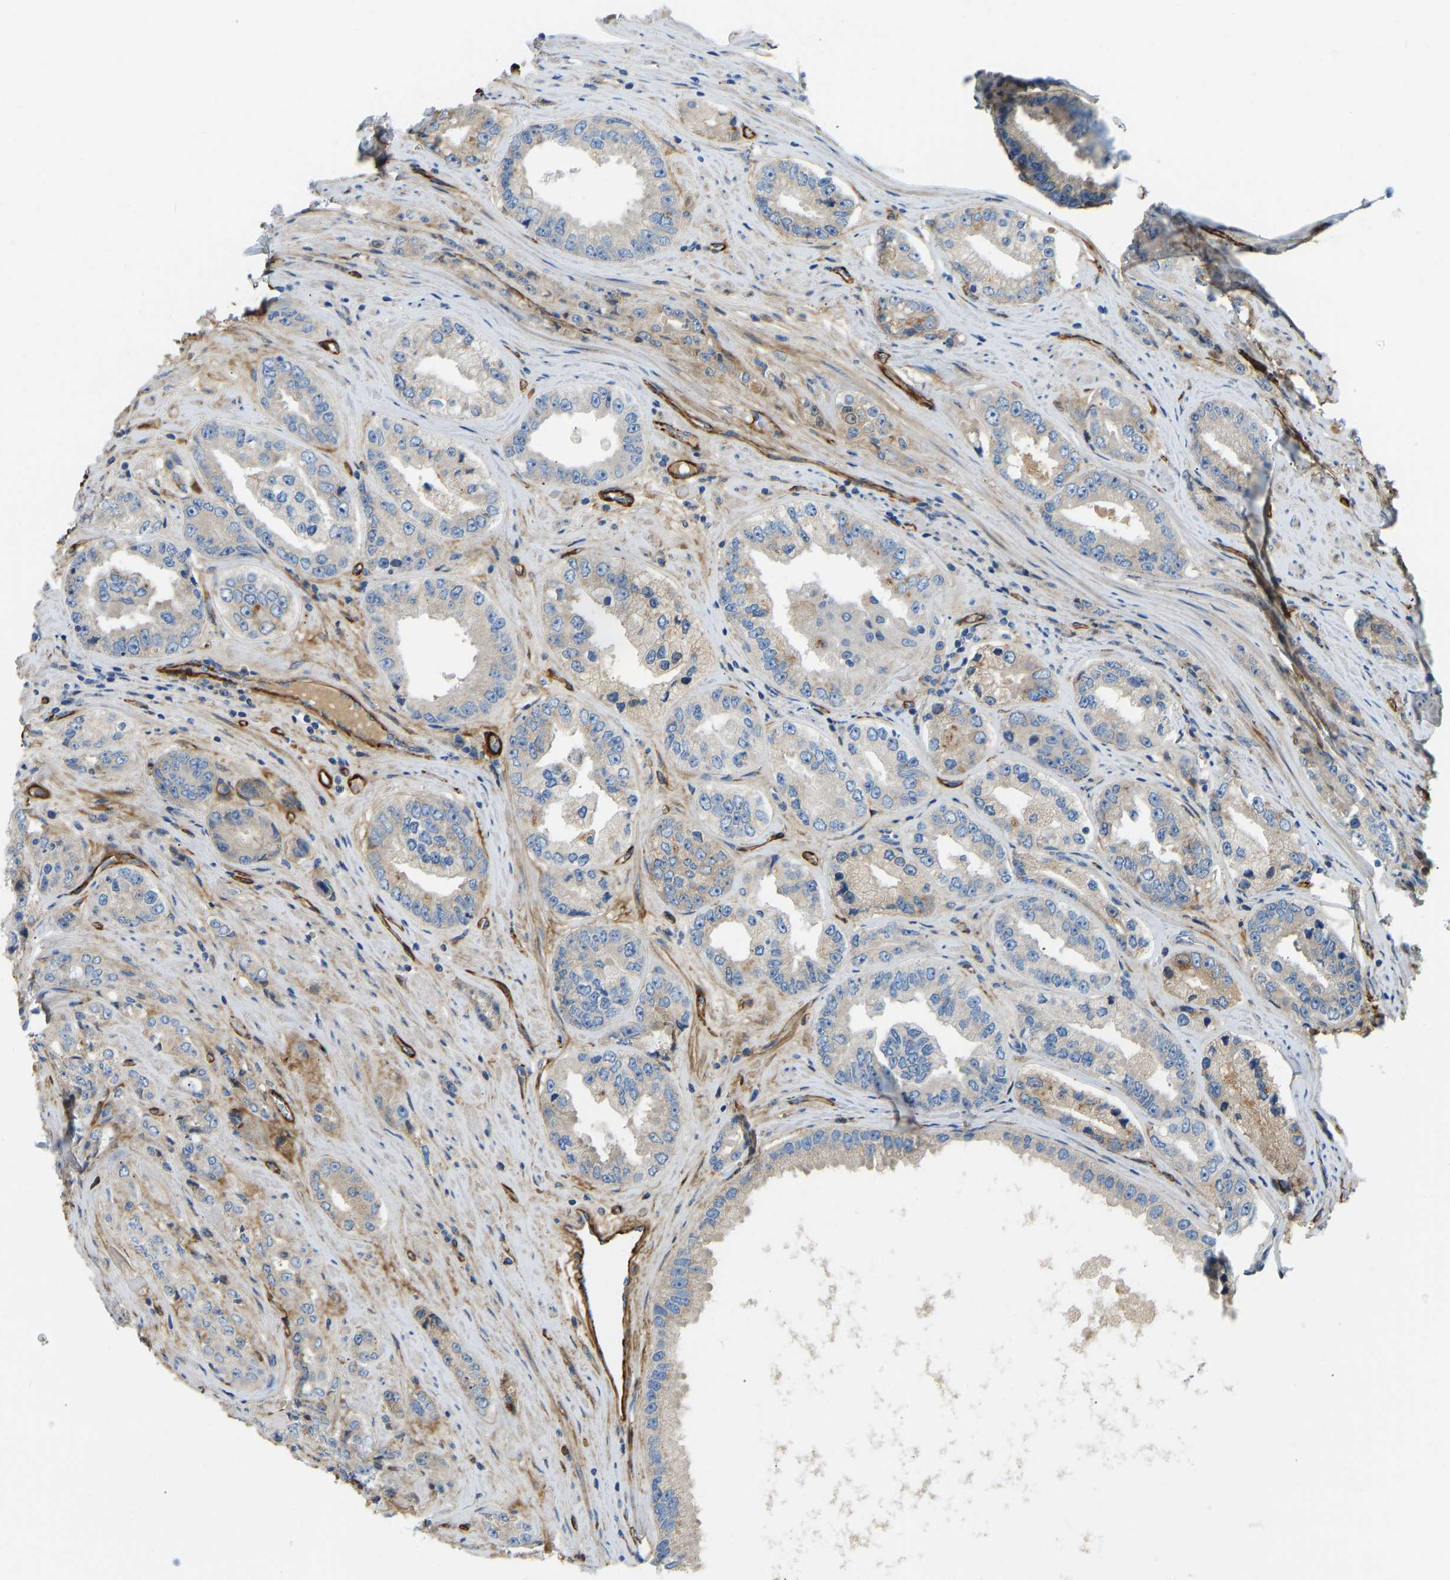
{"staining": {"intensity": "moderate", "quantity": "<25%", "location": "cytoplasmic/membranous"}, "tissue": "prostate cancer", "cell_type": "Tumor cells", "image_type": "cancer", "snomed": [{"axis": "morphology", "description": "Adenocarcinoma, High grade"}, {"axis": "topography", "description": "Prostate"}], "caption": "This micrograph reveals immunohistochemistry (IHC) staining of human prostate cancer (adenocarcinoma (high-grade)), with low moderate cytoplasmic/membranous staining in approximately <25% of tumor cells.", "gene": "COL15A1", "patient": {"sex": "male", "age": 61}}